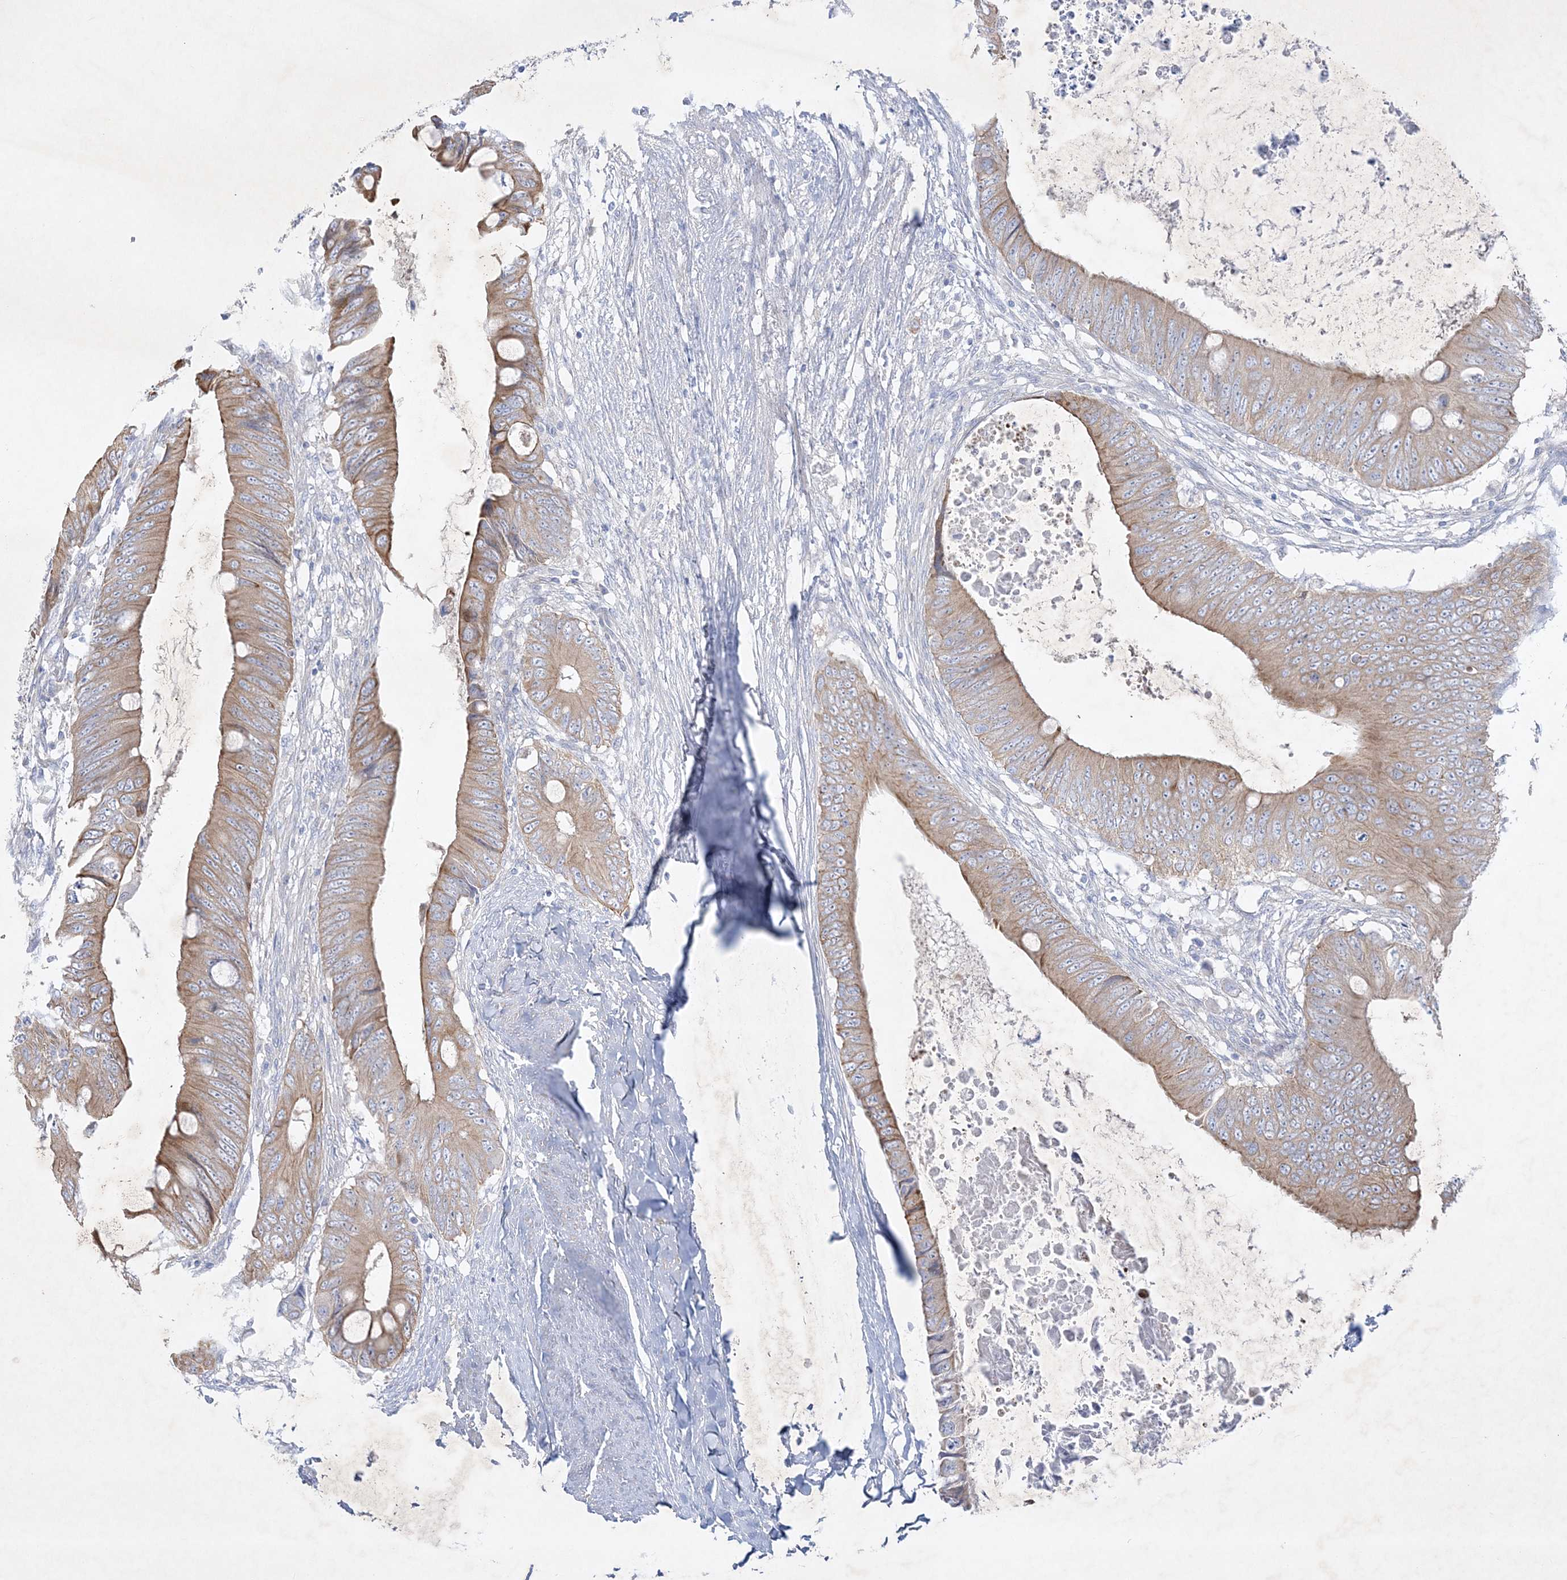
{"staining": {"intensity": "moderate", "quantity": ">75%", "location": "cytoplasmic/membranous"}, "tissue": "colorectal cancer", "cell_type": "Tumor cells", "image_type": "cancer", "snomed": [{"axis": "morphology", "description": "Normal tissue, NOS"}, {"axis": "morphology", "description": "Adenocarcinoma, NOS"}, {"axis": "topography", "description": "Rectum"}, {"axis": "topography", "description": "Peripheral nerve tissue"}], "caption": "A photomicrograph of human colorectal cancer (adenocarcinoma) stained for a protein shows moderate cytoplasmic/membranous brown staining in tumor cells.", "gene": "FARSB", "patient": {"sex": "female", "age": 77}}